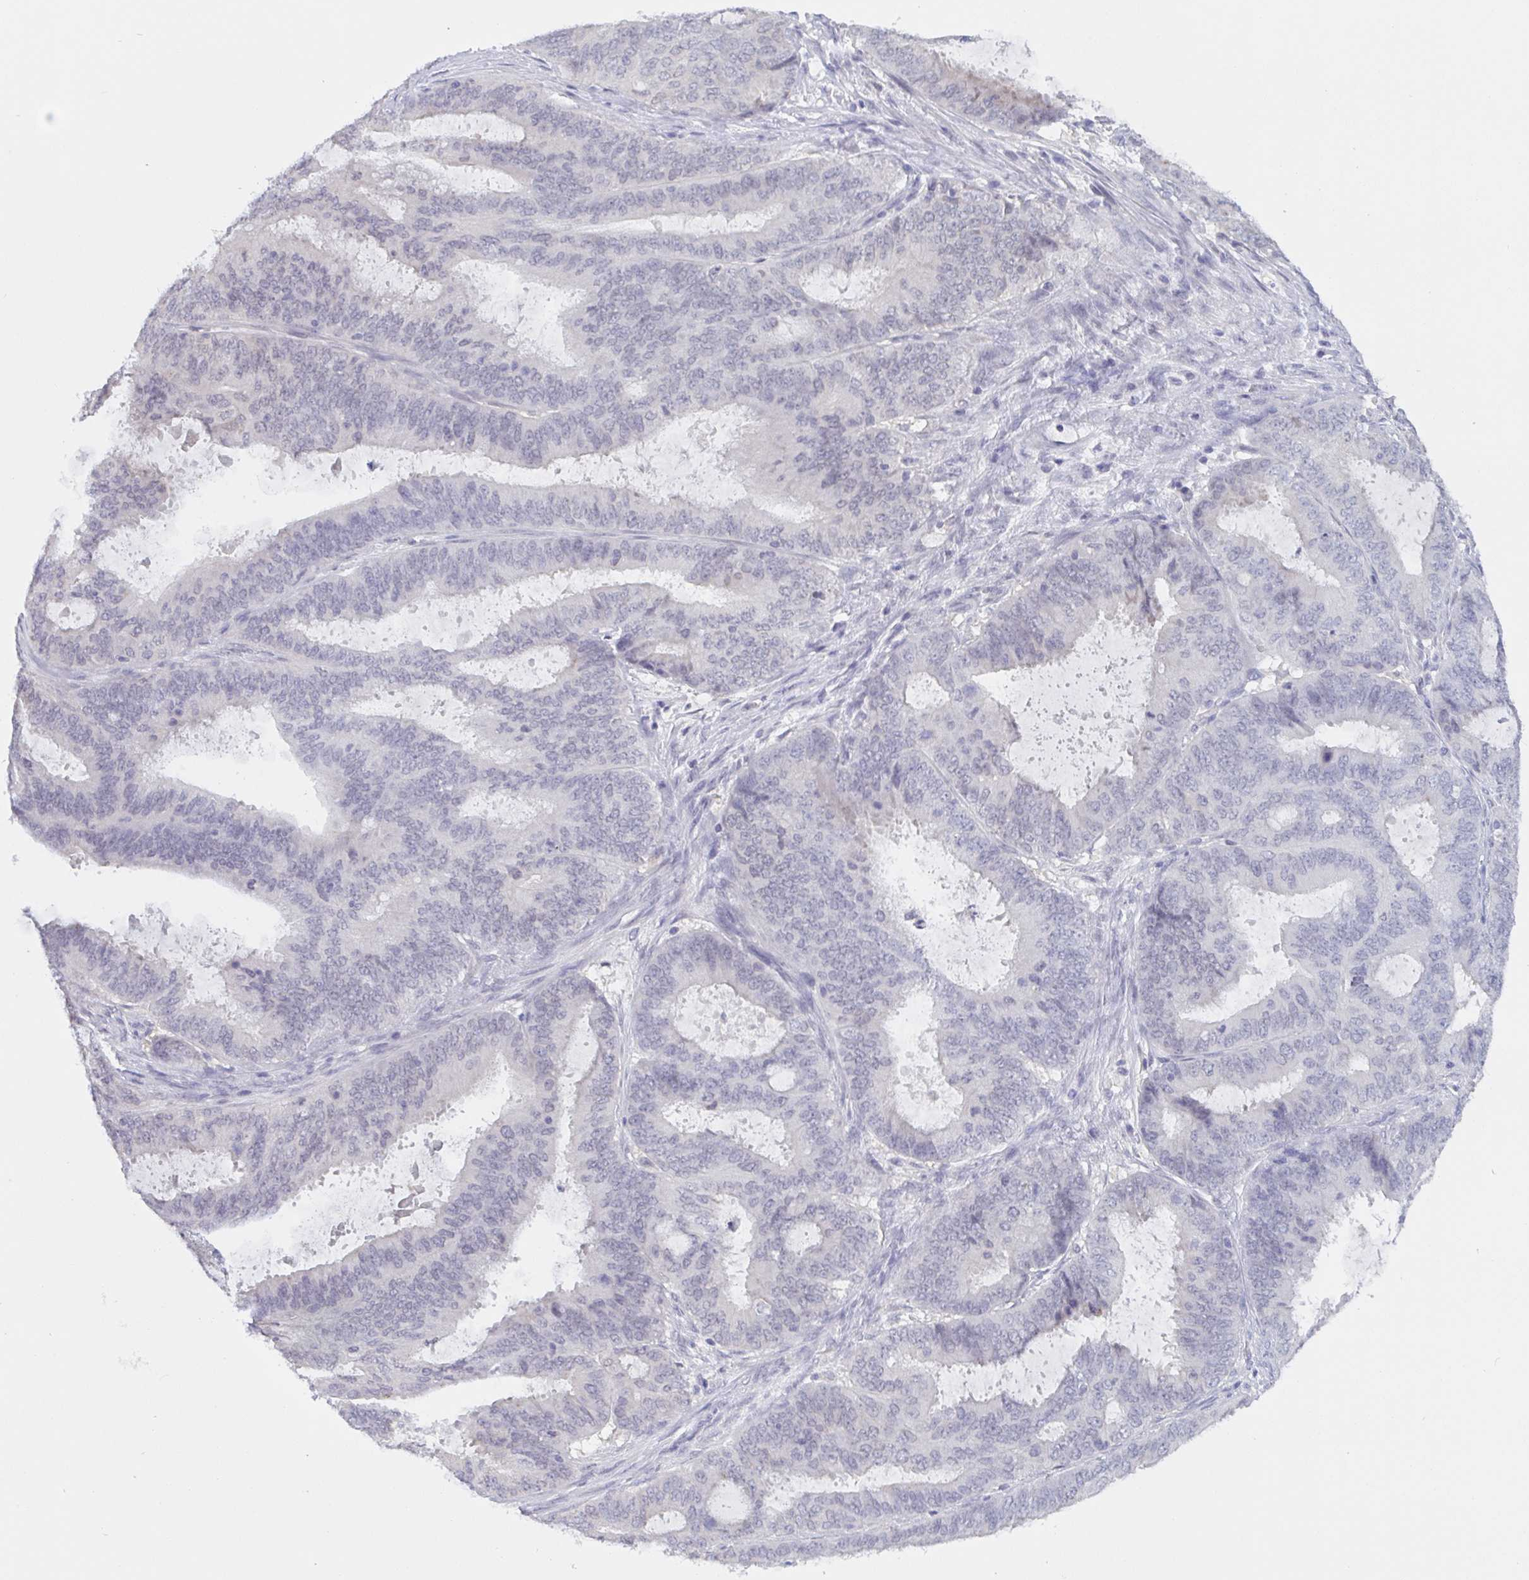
{"staining": {"intensity": "negative", "quantity": "none", "location": "none"}, "tissue": "endometrial cancer", "cell_type": "Tumor cells", "image_type": "cancer", "snomed": [{"axis": "morphology", "description": "Adenocarcinoma, NOS"}, {"axis": "topography", "description": "Endometrium"}], "caption": "Immunohistochemistry (IHC) micrograph of neoplastic tissue: endometrial adenocarcinoma stained with DAB shows no significant protein staining in tumor cells. (Brightfield microscopy of DAB immunohistochemistry (IHC) at high magnification).", "gene": "SERPINB13", "patient": {"sex": "female", "age": 51}}